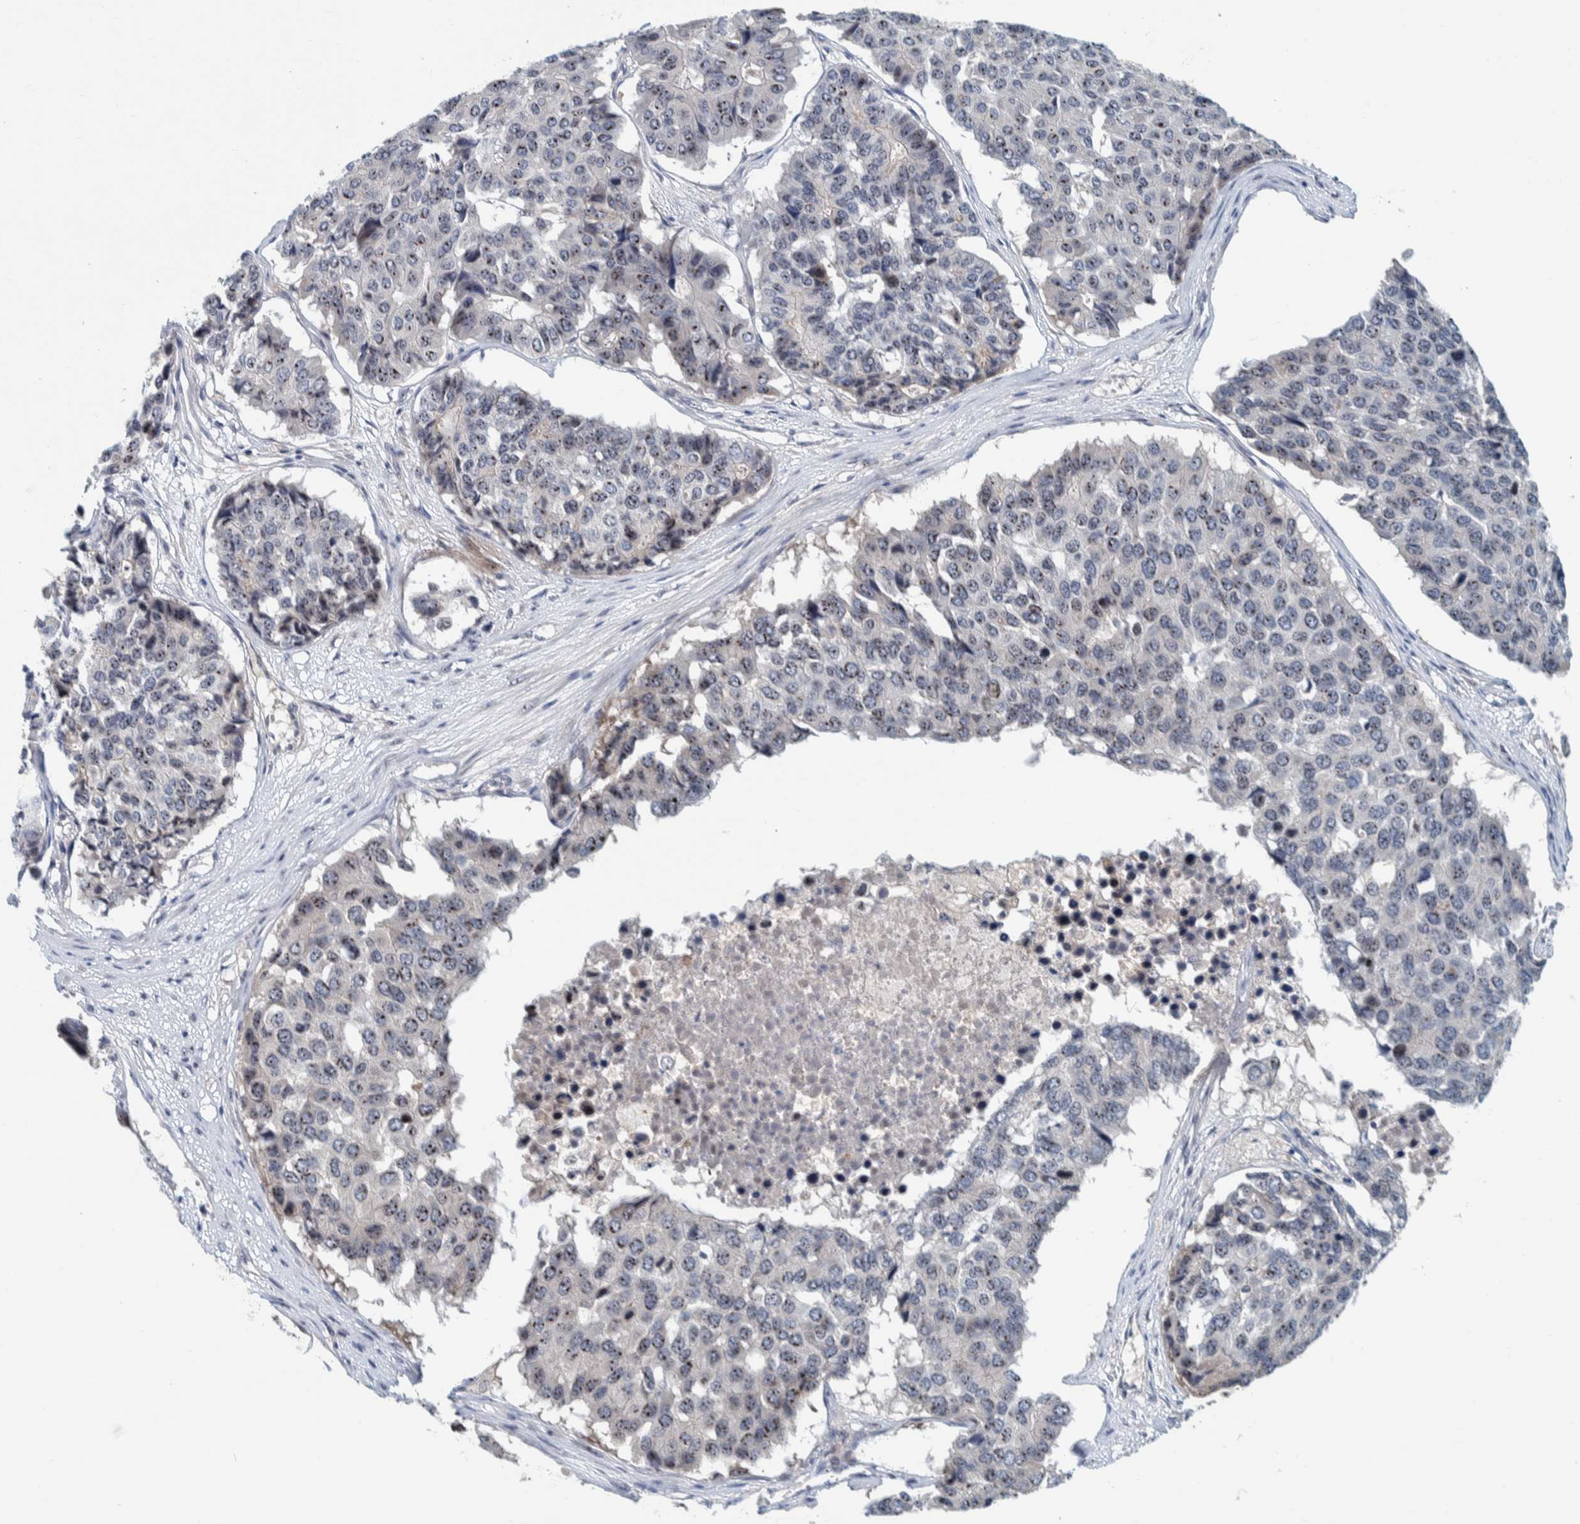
{"staining": {"intensity": "moderate", "quantity": ">75%", "location": "nuclear"}, "tissue": "pancreatic cancer", "cell_type": "Tumor cells", "image_type": "cancer", "snomed": [{"axis": "morphology", "description": "Adenocarcinoma, NOS"}, {"axis": "topography", "description": "Pancreas"}], "caption": "IHC micrograph of neoplastic tissue: adenocarcinoma (pancreatic) stained using immunohistochemistry (IHC) exhibits medium levels of moderate protein expression localized specifically in the nuclear of tumor cells, appearing as a nuclear brown color.", "gene": "NOL11", "patient": {"sex": "male", "age": 50}}